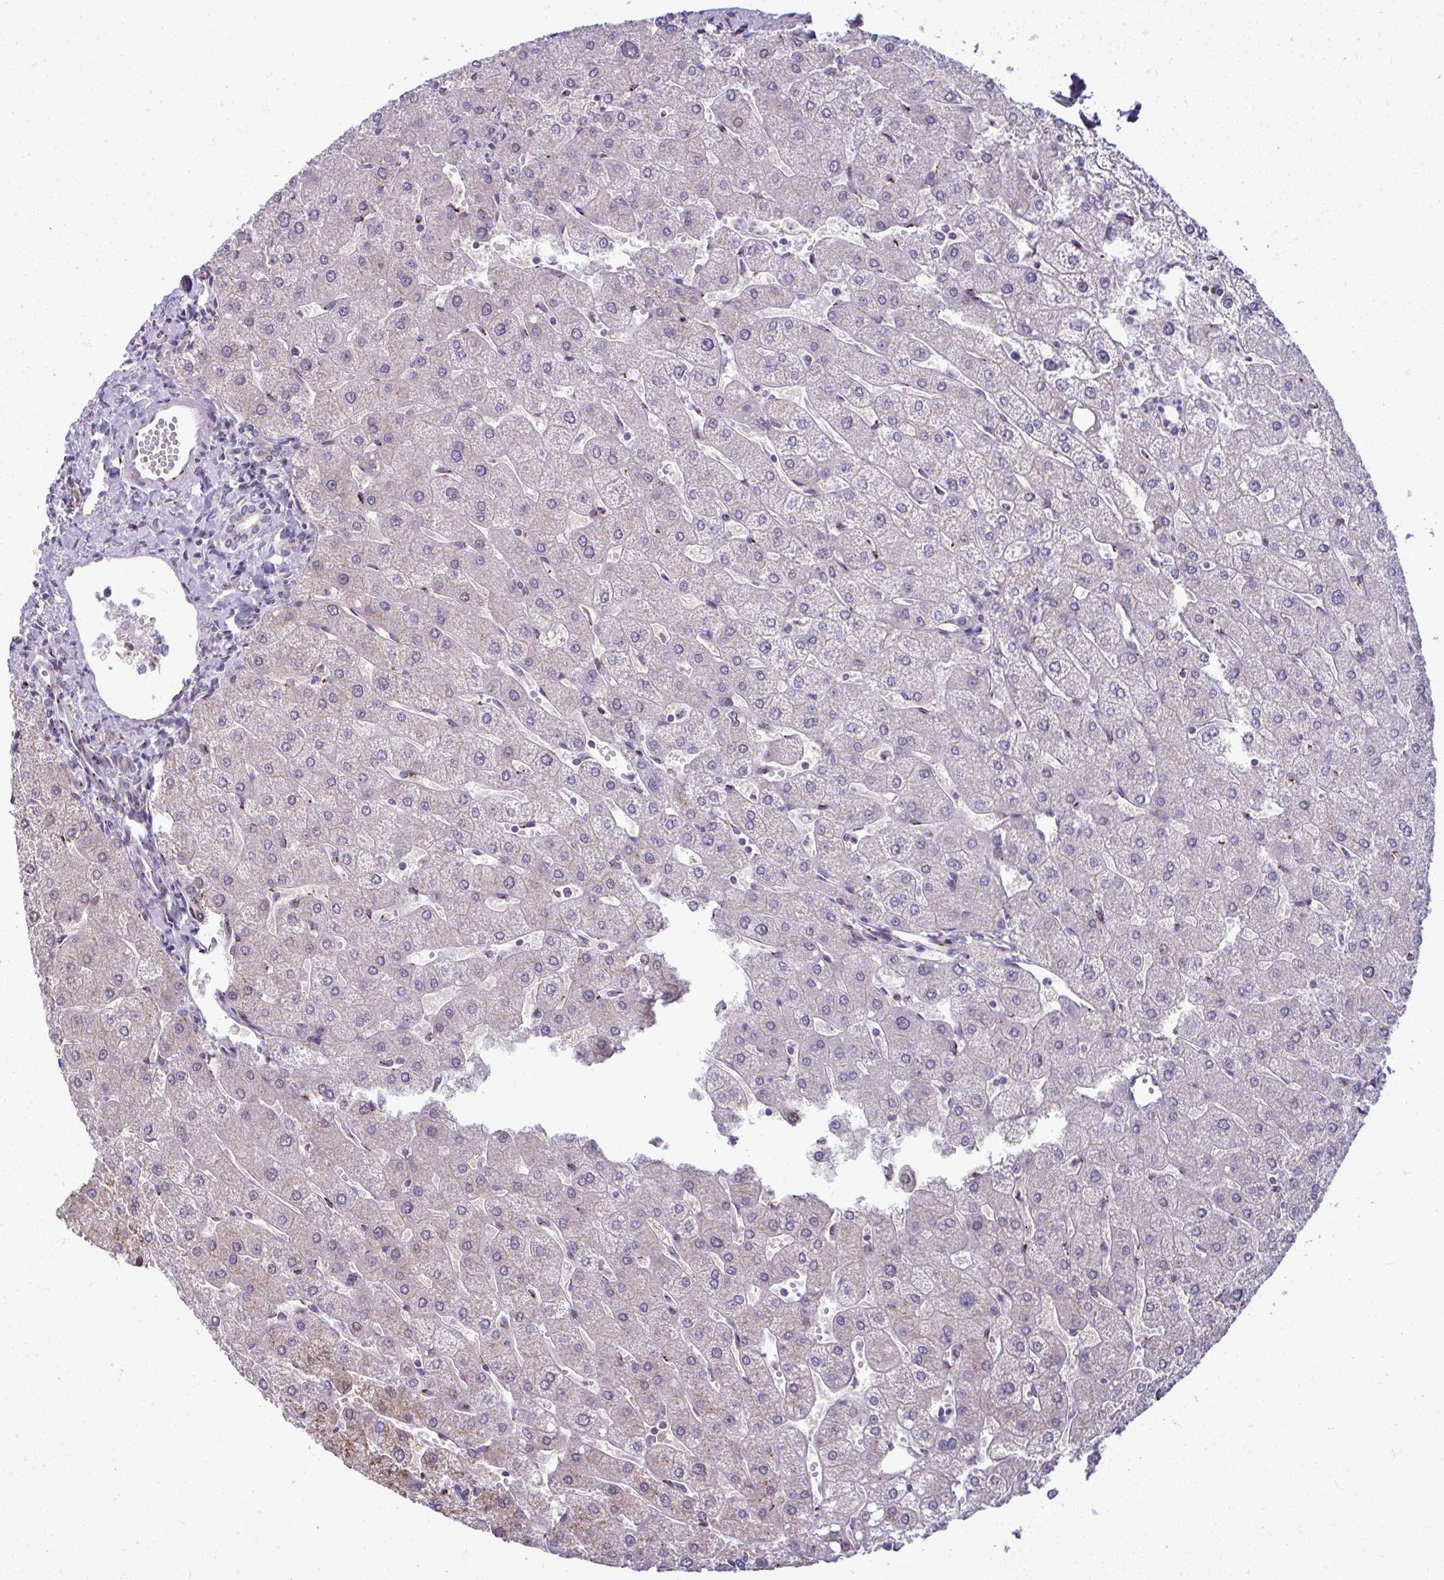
{"staining": {"intensity": "negative", "quantity": "none", "location": "none"}, "tissue": "liver", "cell_type": "Cholangiocytes", "image_type": "normal", "snomed": [{"axis": "morphology", "description": "Normal tissue, NOS"}, {"axis": "topography", "description": "Liver"}], "caption": "Human liver stained for a protein using immunohistochemistry (IHC) displays no expression in cholangiocytes.", "gene": "DTX4", "patient": {"sex": "male", "age": 67}}